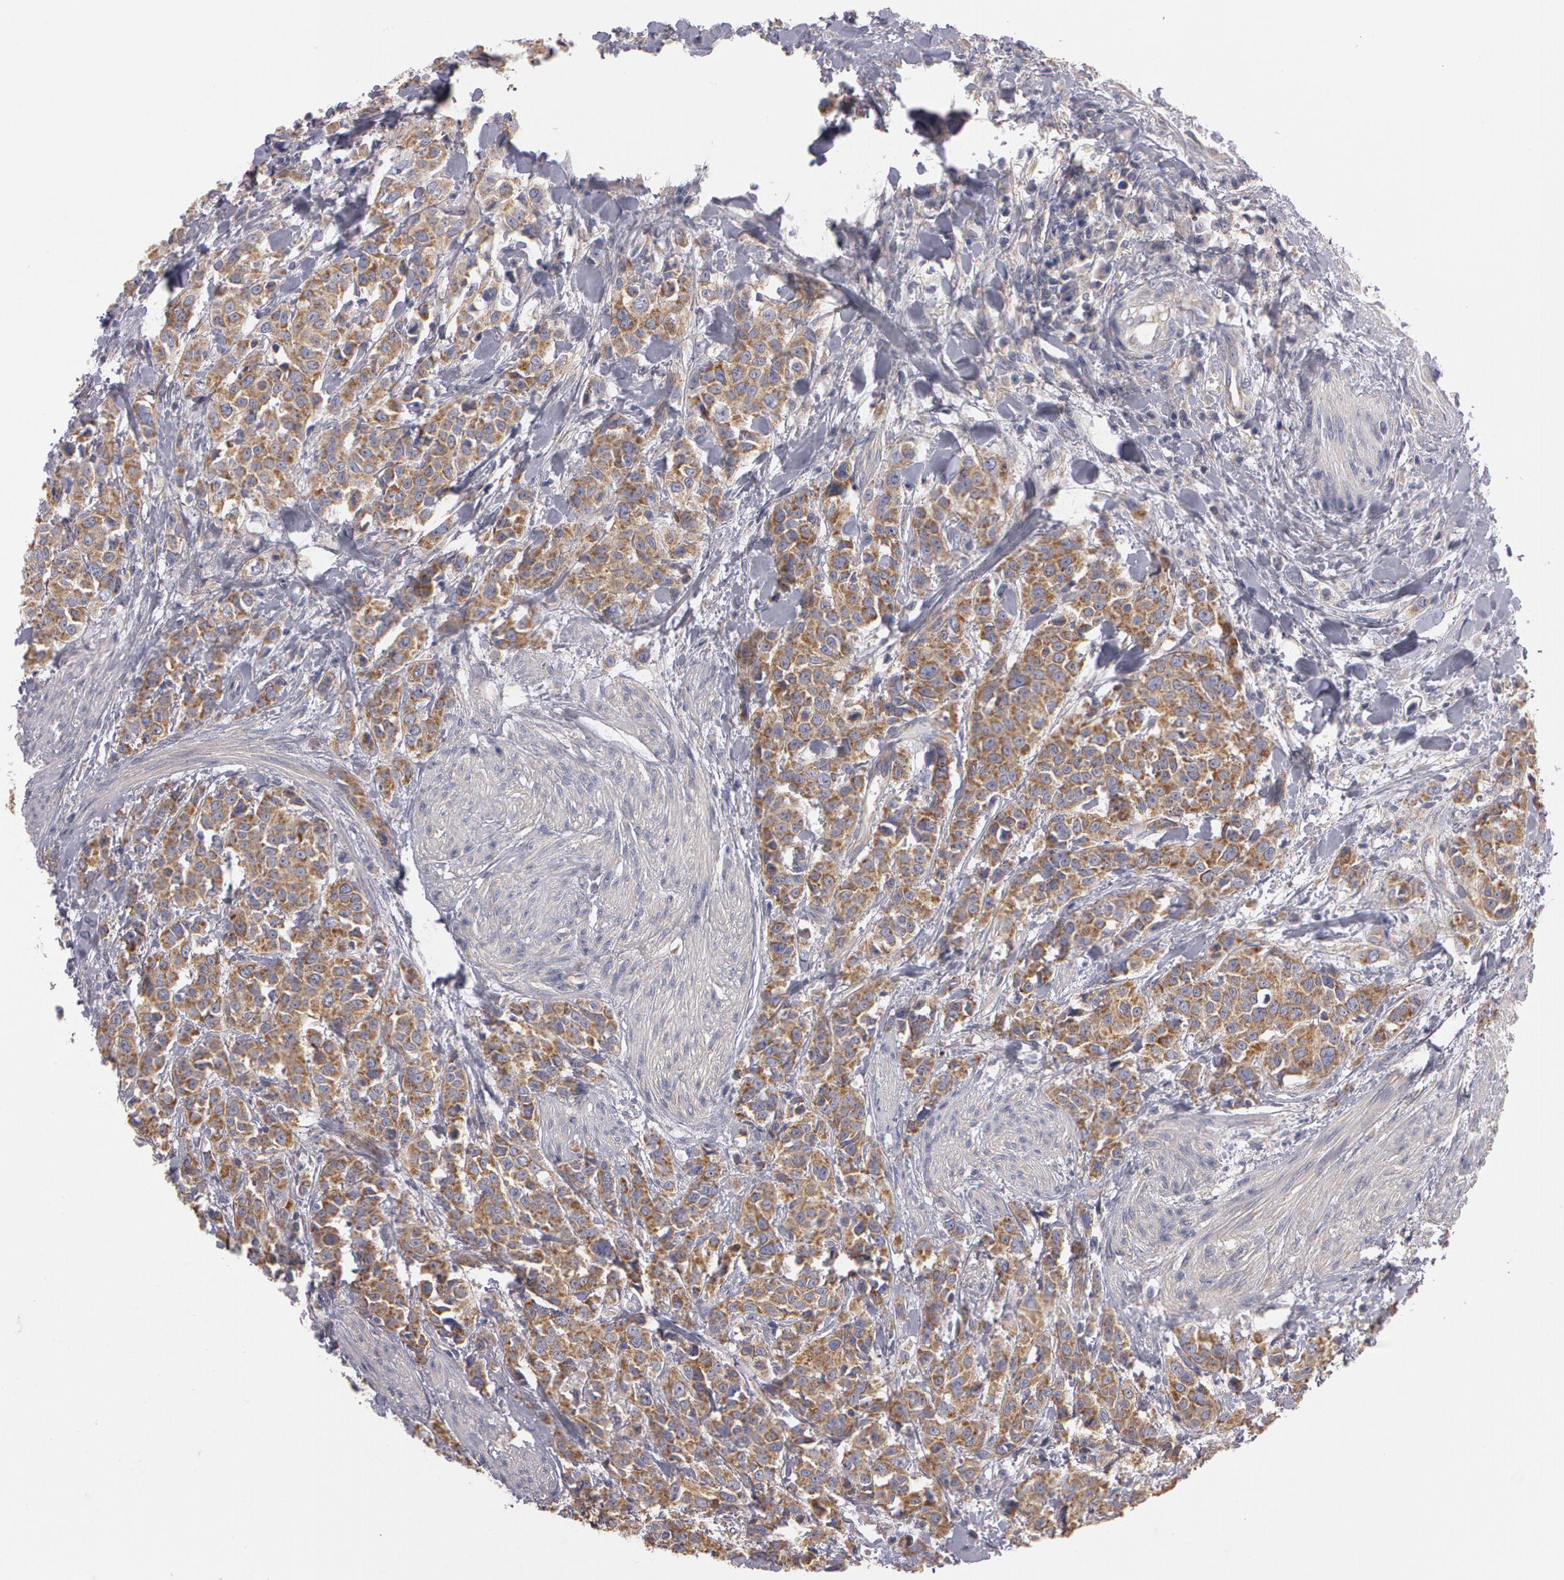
{"staining": {"intensity": "moderate", "quantity": ">75%", "location": "cytoplasmic/membranous"}, "tissue": "urothelial cancer", "cell_type": "Tumor cells", "image_type": "cancer", "snomed": [{"axis": "morphology", "description": "Urothelial carcinoma, High grade"}, {"axis": "topography", "description": "Urinary bladder"}], "caption": "Moderate cytoplasmic/membranous expression is seen in about >75% of tumor cells in urothelial carcinoma (high-grade).", "gene": "NEK9", "patient": {"sex": "male", "age": 56}}